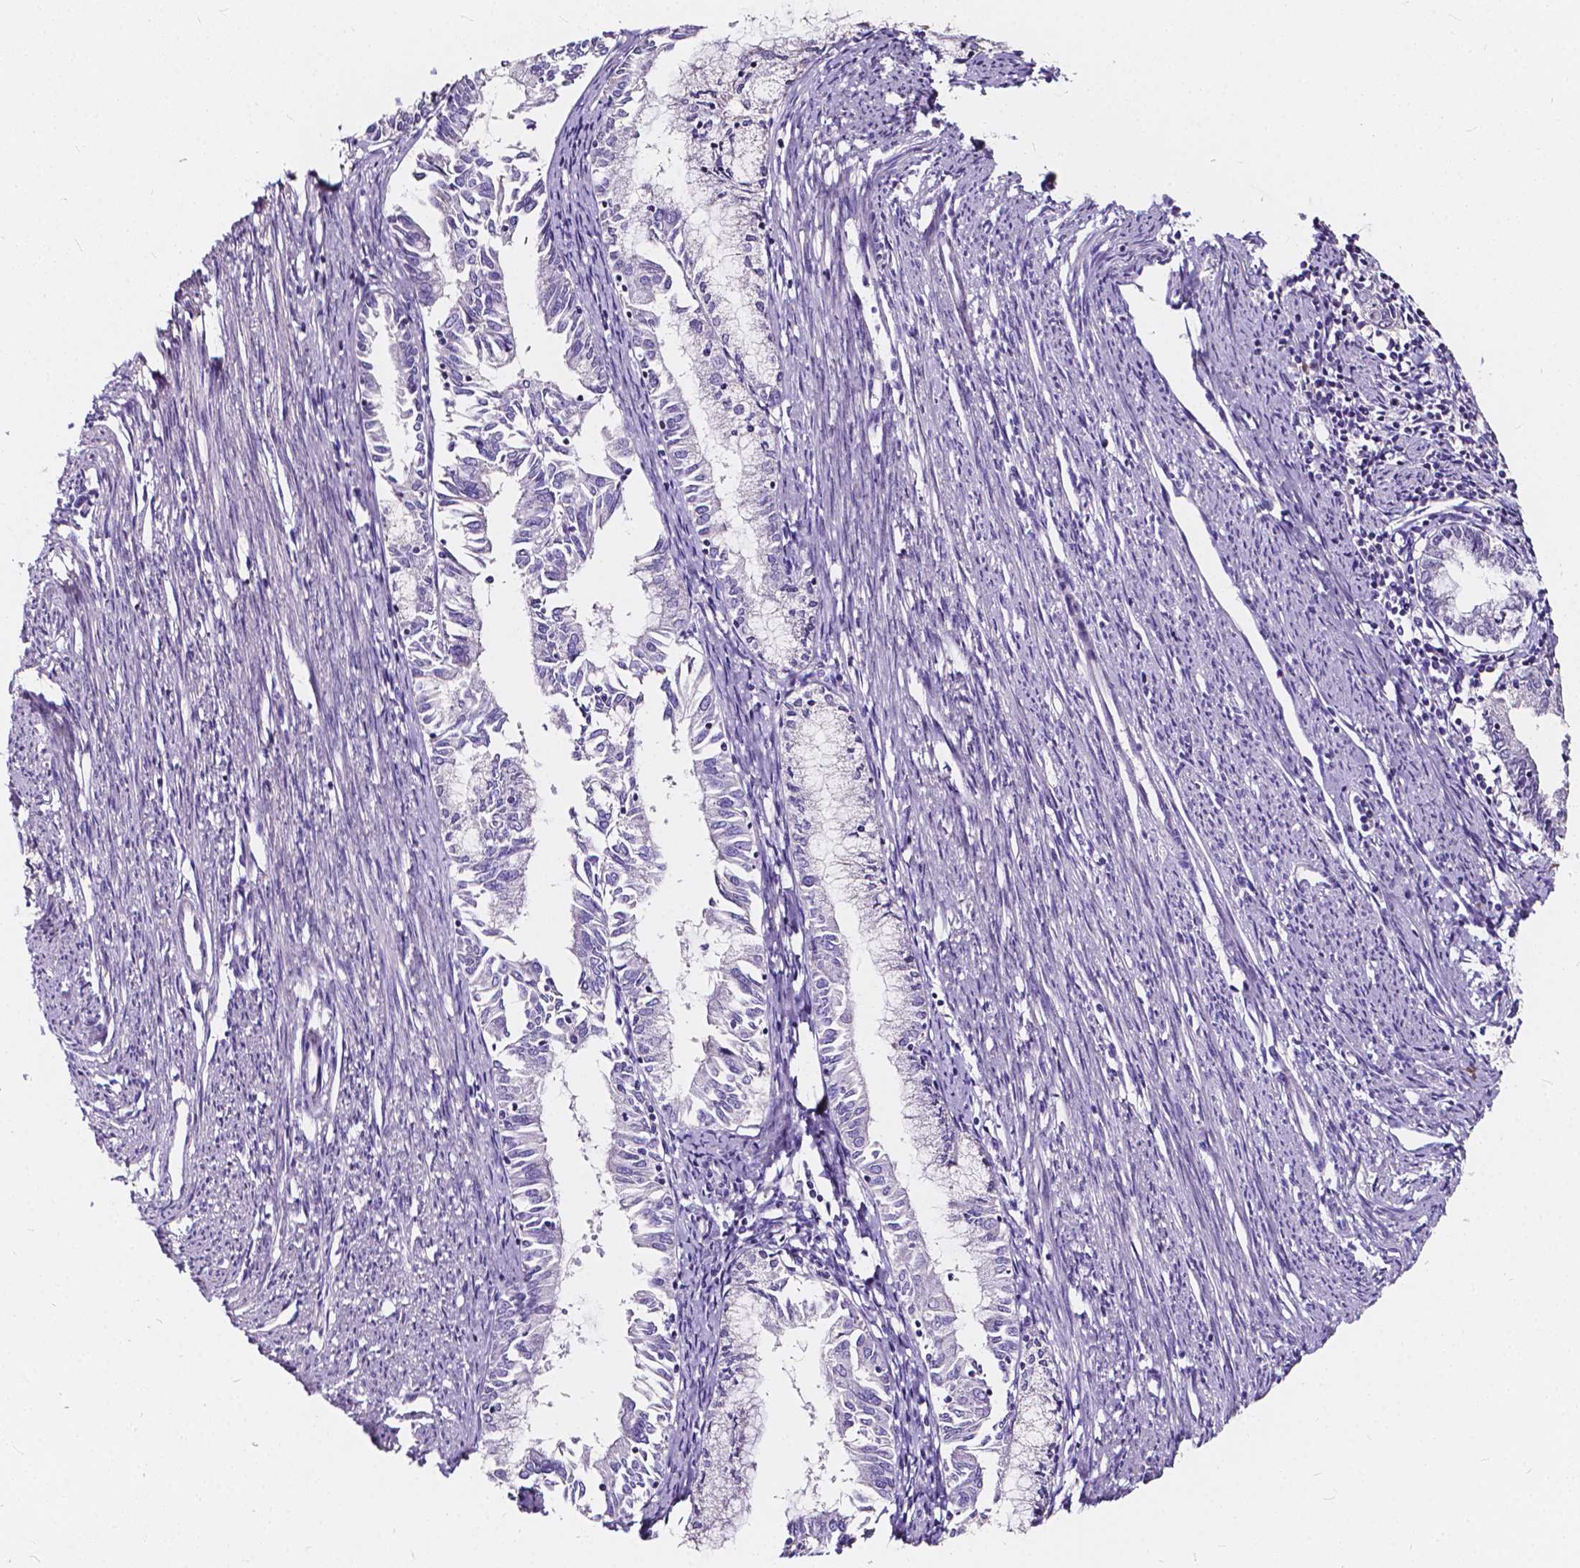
{"staining": {"intensity": "negative", "quantity": "none", "location": "none"}, "tissue": "endometrial cancer", "cell_type": "Tumor cells", "image_type": "cancer", "snomed": [{"axis": "morphology", "description": "Adenocarcinoma, NOS"}, {"axis": "topography", "description": "Endometrium"}], "caption": "This histopathology image is of endometrial cancer (adenocarcinoma) stained with immunohistochemistry (IHC) to label a protein in brown with the nuclei are counter-stained blue. There is no positivity in tumor cells.", "gene": "CLSTN2", "patient": {"sex": "female", "age": 79}}